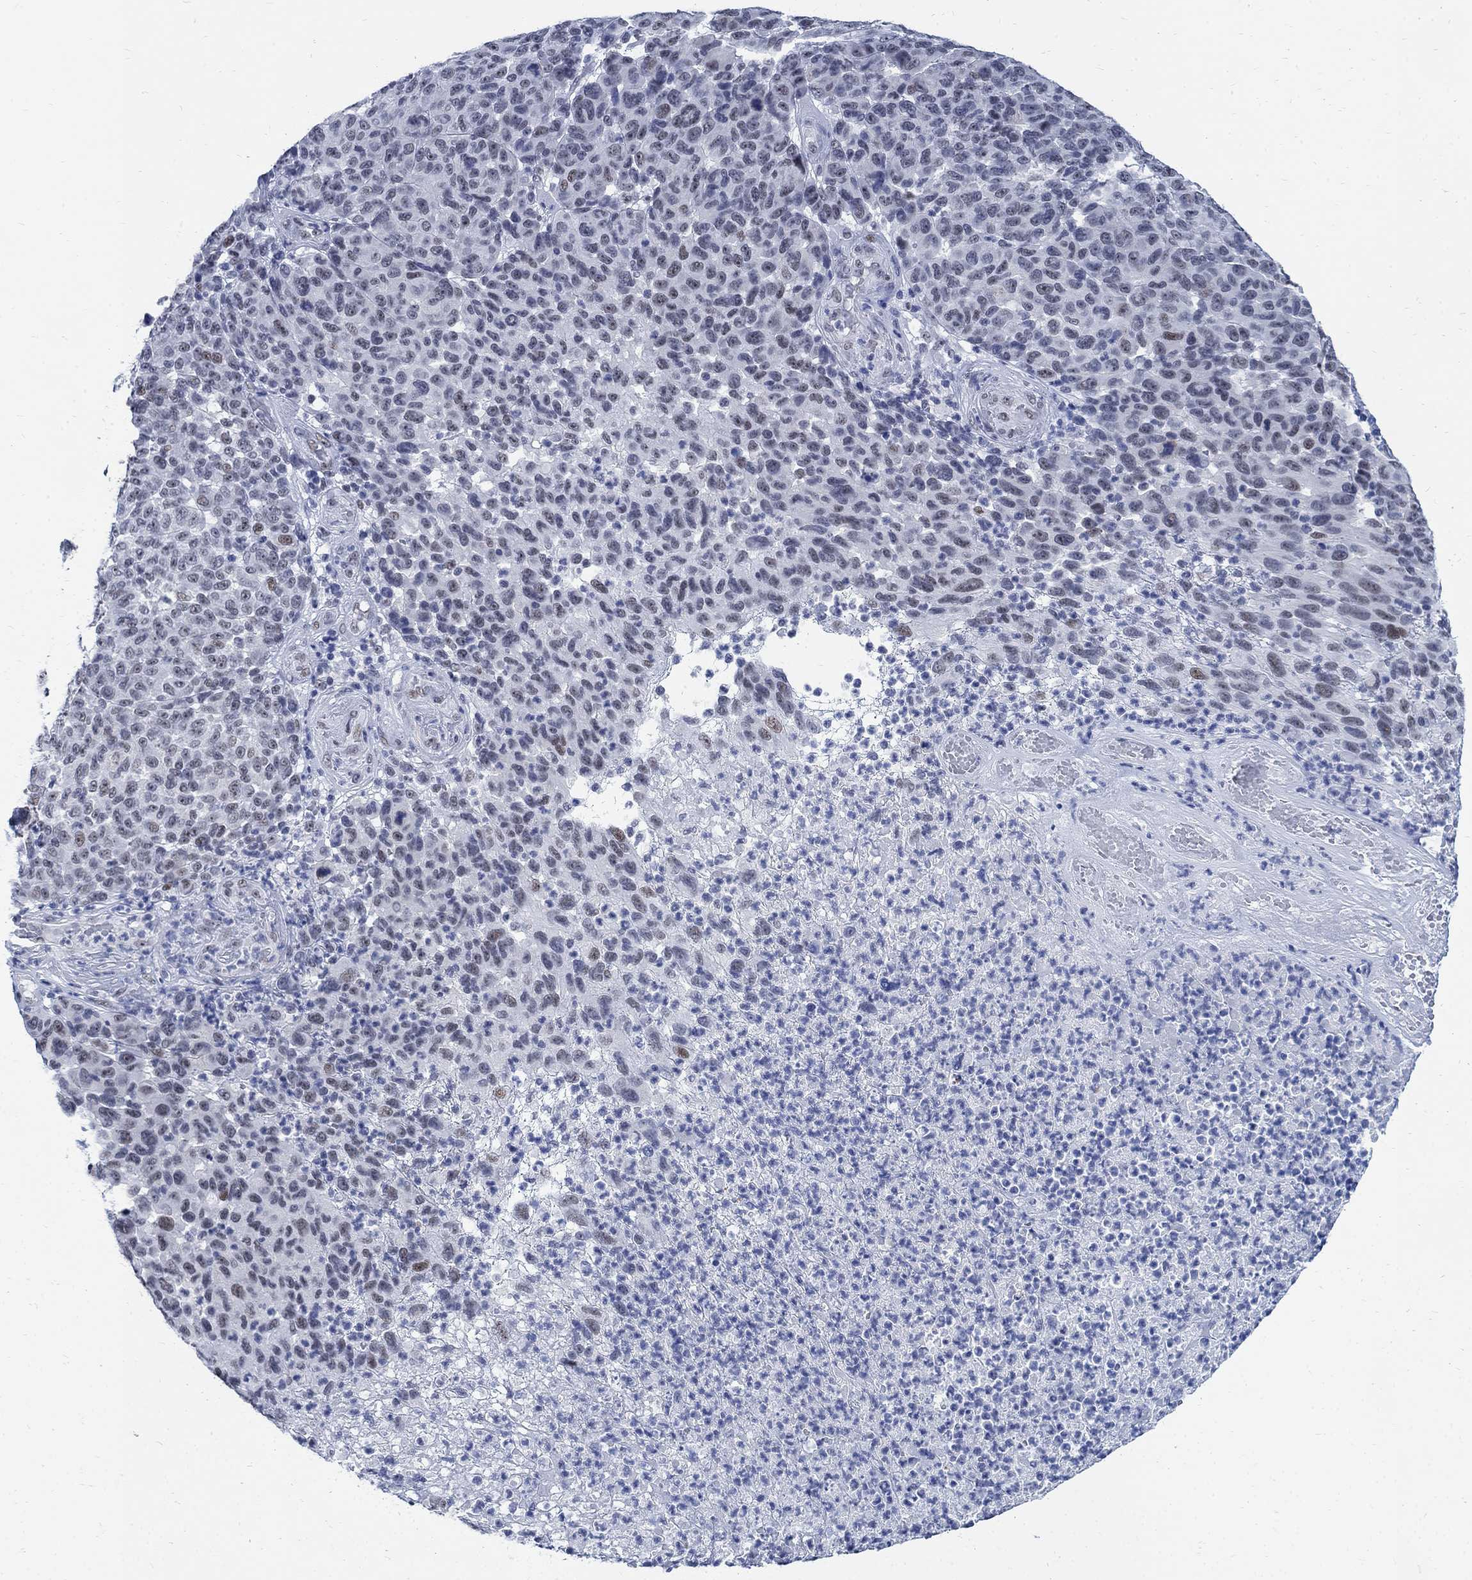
{"staining": {"intensity": "weak", "quantity": "<25%", "location": "nuclear"}, "tissue": "melanoma", "cell_type": "Tumor cells", "image_type": "cancer", "snomed": [{"axis": "morphology", "description": "Malignant melanoma, NOS"}, {"axis": "topography", "description": "Skin"}], "caption": "Tumor cells show no significant staining in malignant melanoma.", "gene": "DLK1", "patient": {"sex": "male", "age": 59}}